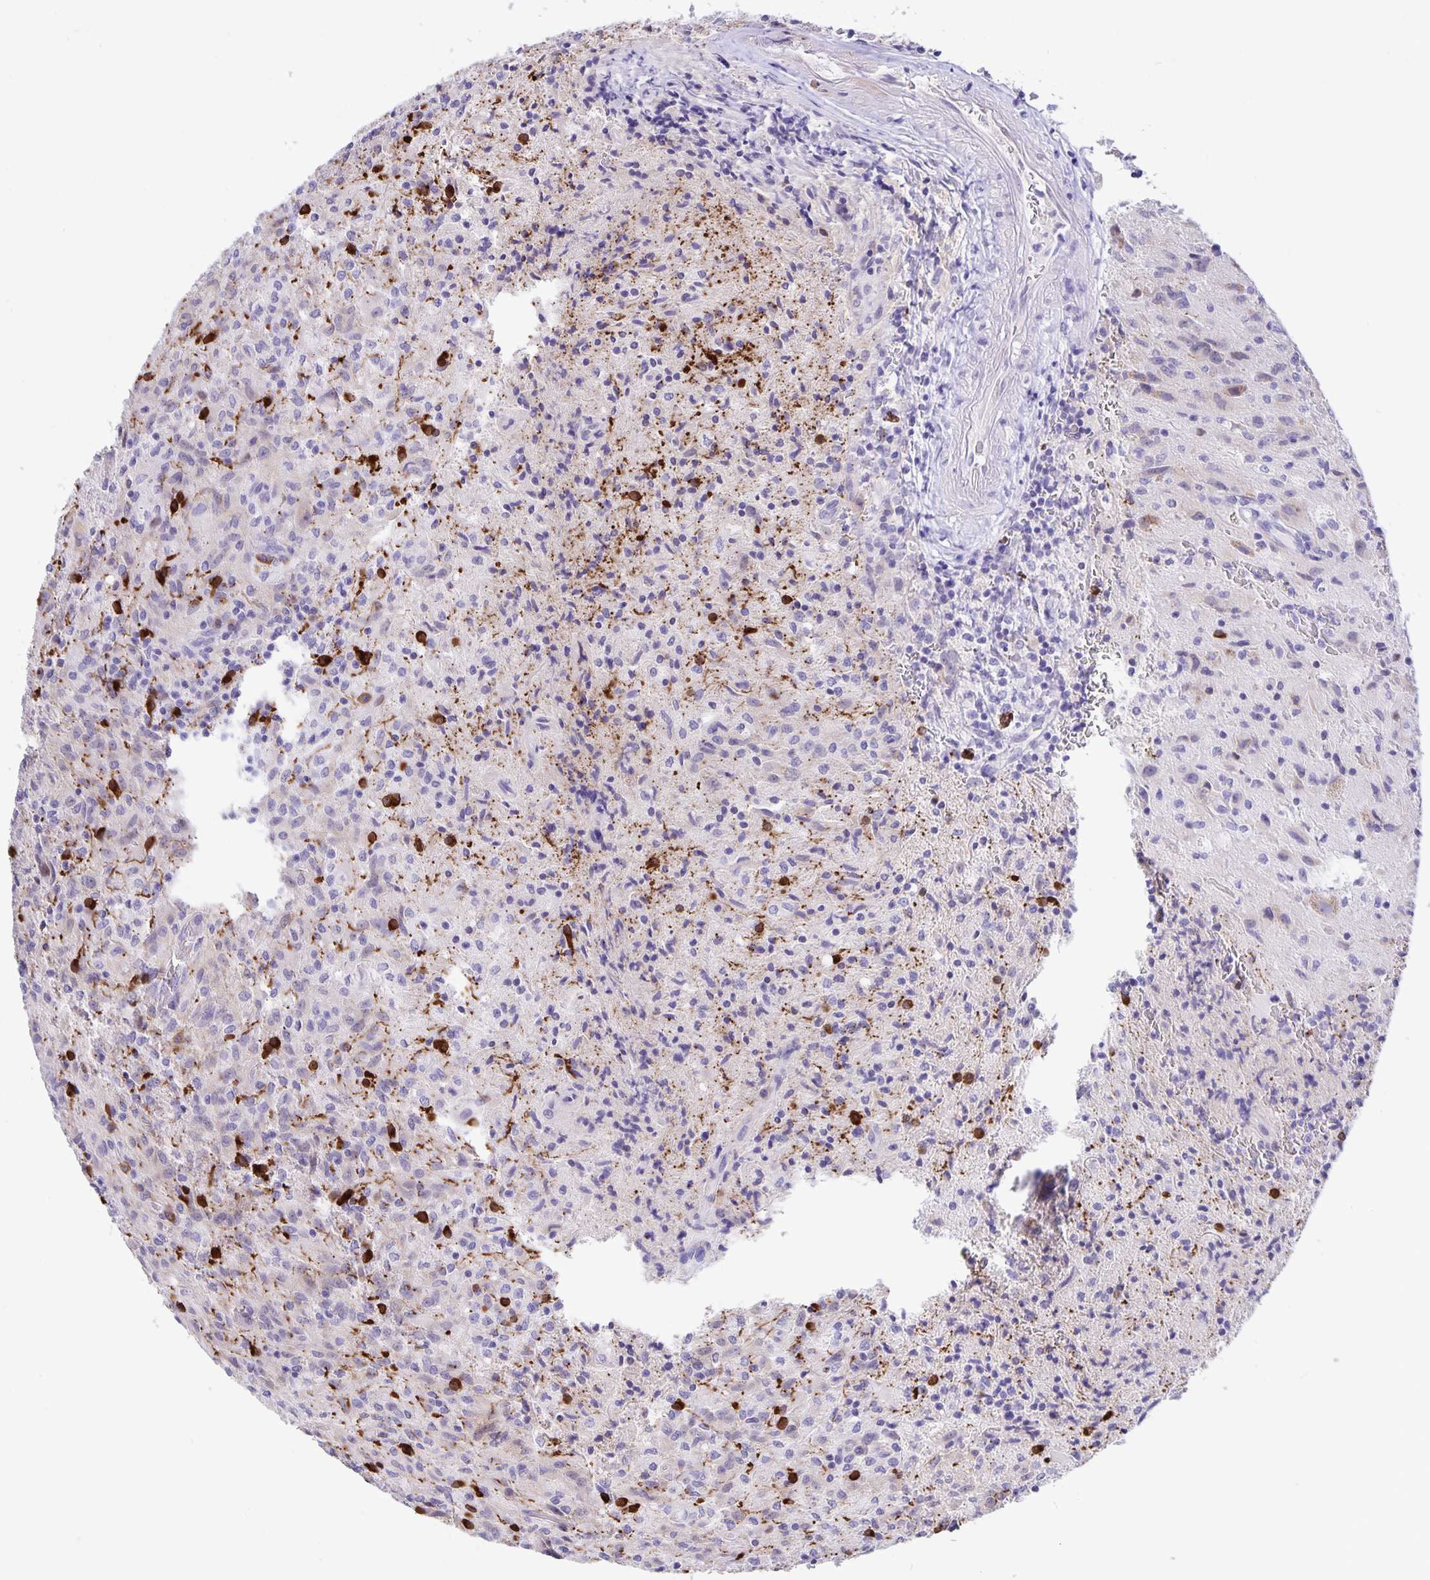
{"staining": {"intensity": "negative", "quantity": "none", "location": "none"}, "tissue": "glioma", "cell_type": "Tumor cells", "image_type": "cancer", "snomed": [{"axis": "morphology", "description": "Glioma, malignant, High grade"}, {"axis": "topography", "description": "Brain"}], "caption": "The image shows no staining of tumor cells in glioma.", "gene": "ERMN", "patient": {"sex": "male", "age": 68}}